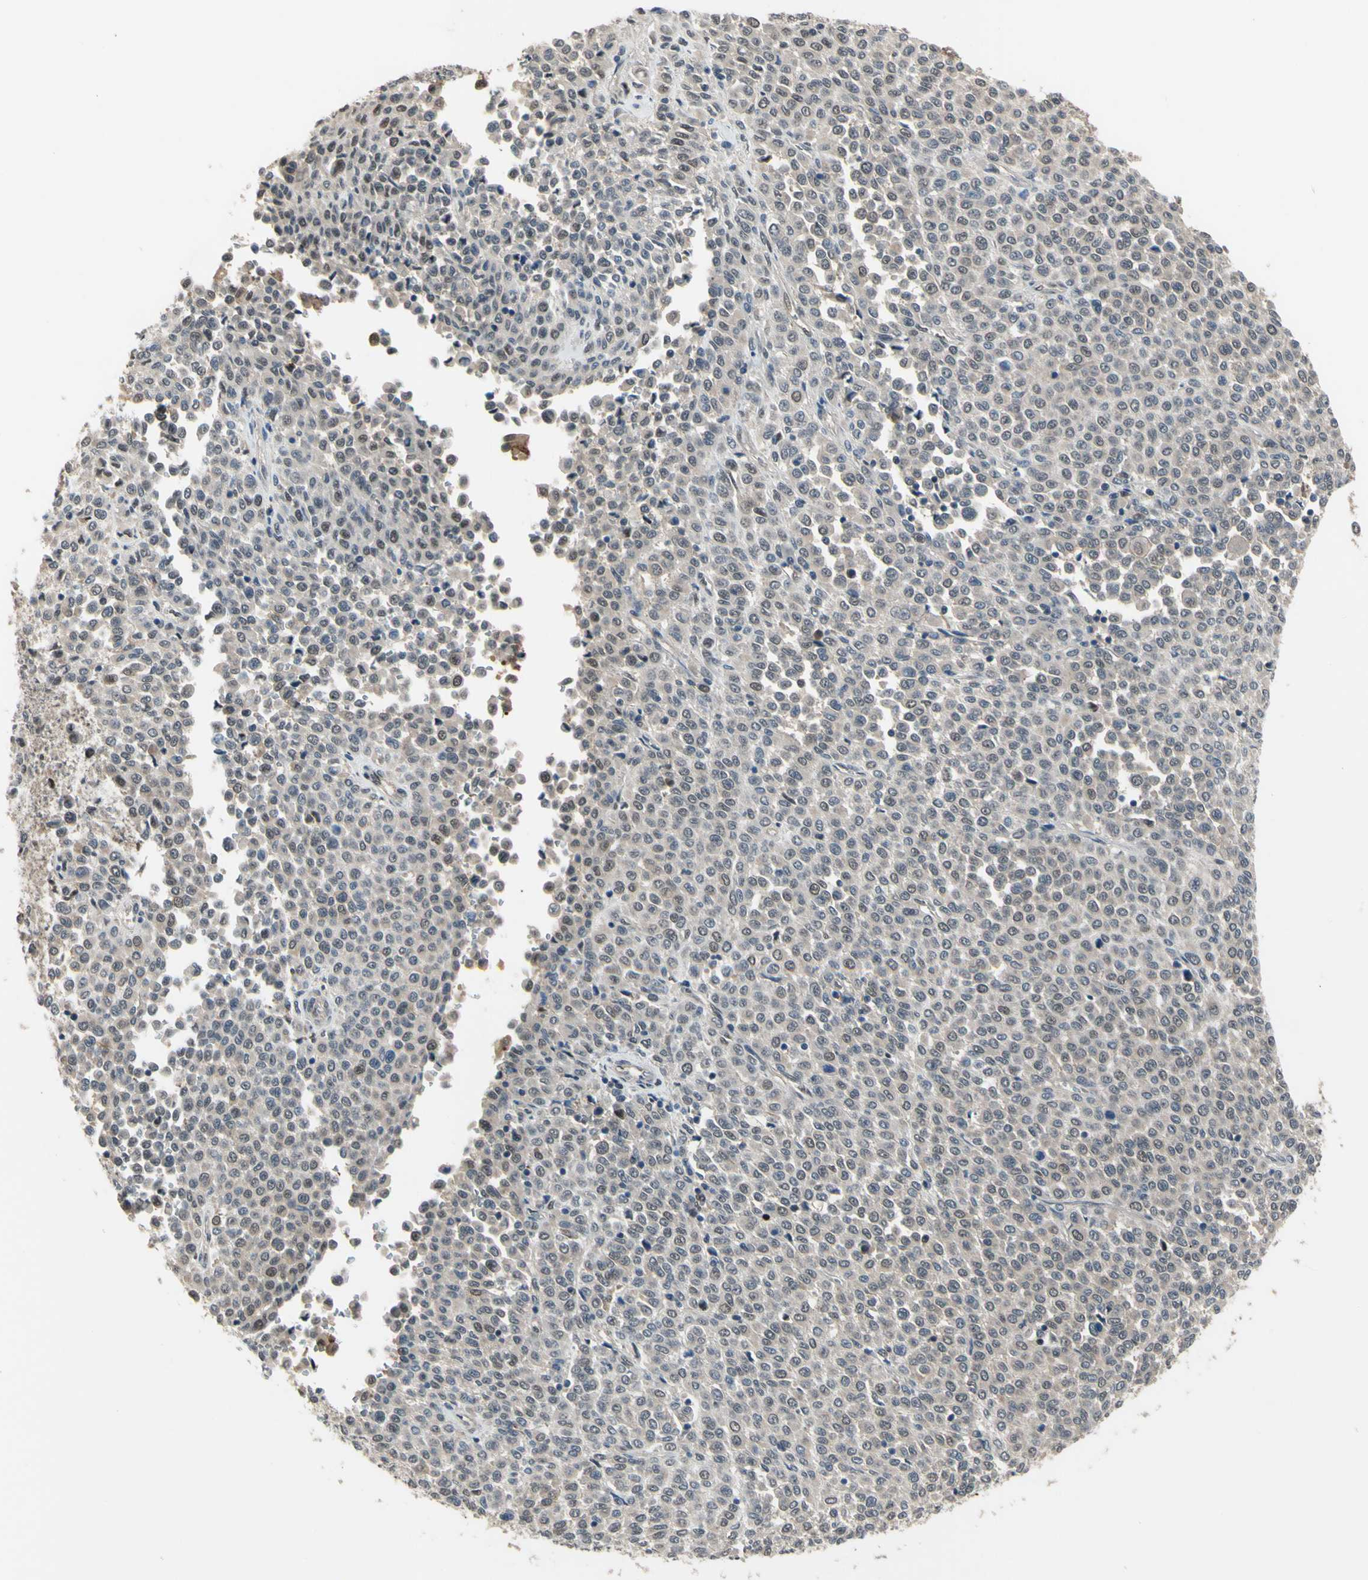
{"staining": {"intensity": "weak", "quantity": ">75%", "location": "nuclear"}, "tissue": "melanoma", "cell_type": "Tumor cells", "image_type": "cancer", "snomed": [{"axis": "morphology", "description": "Malignant melanoma, Metastatic site"}, {"axis": "topography", "description": "Pancreas"}], "caption": "There is low levels of weak nuclear expression in tumor cells of melanoma, as demonstrated by immunohistochemical staining (brown color).", "gene": "HSPA4", "patient": {"sex": "female", "age": 30}}